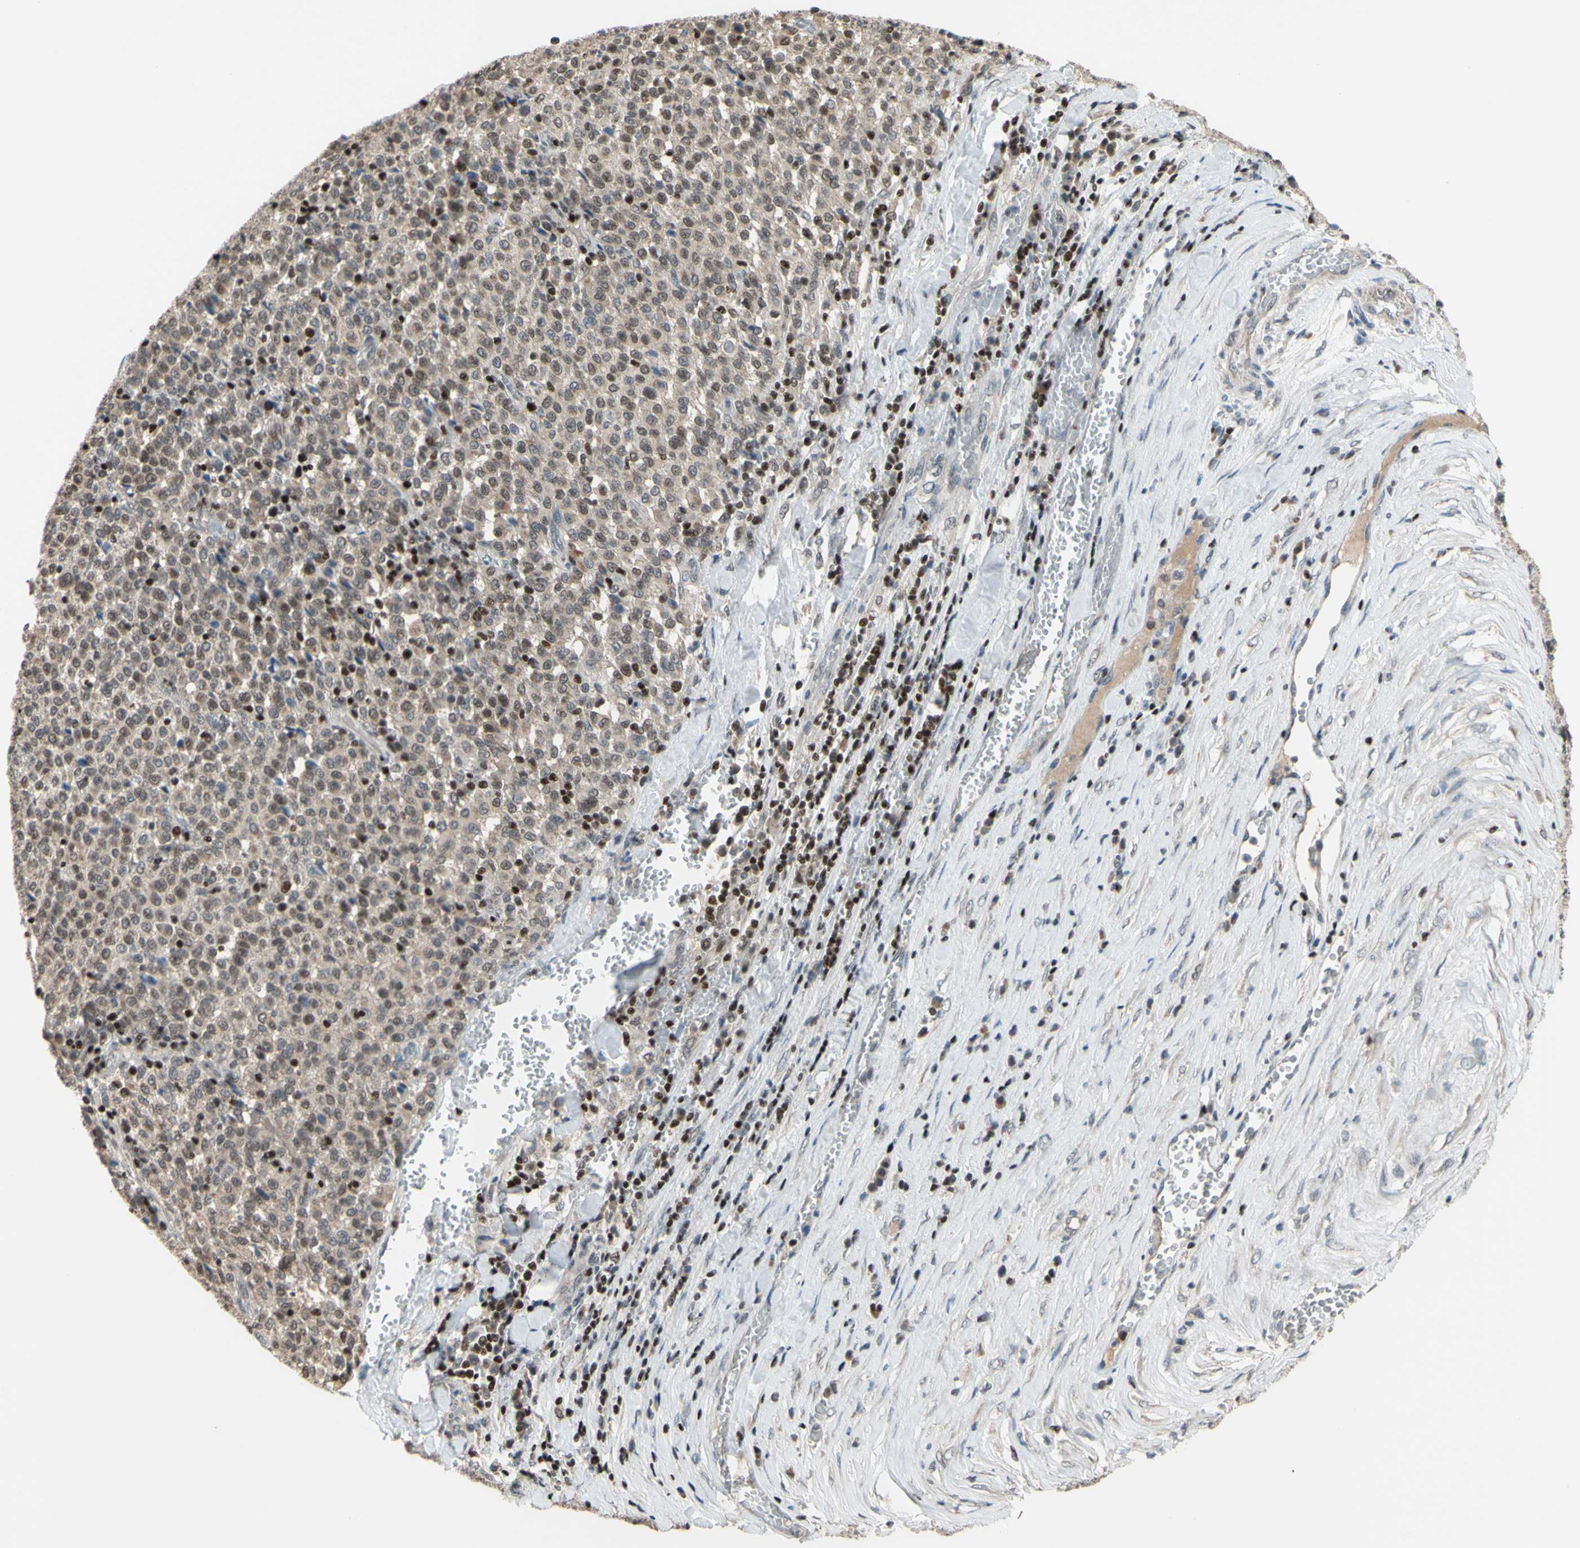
{"staining": {"intensity": "moderate", "quantity": ">75%", "location": "cytoplasmic/membranous,nuclear"}, "tissue": "melanoma", "cell_type": "Tumor cells", "image_type": "cancer", "snomed": [{"axis": "morphology", "description": "Malignant melanoma, Metastatic site"}, {"axis": "topography", "description": "Pancreas"}], "caption": "Moderate cytoplasmic/membranous and nuclear expression for a protein is present in approximately >75% of tumor cells of melanoma using immunohistochemistry (IHC).", "gene": "SP4", "patient": {"sex": "female", "age": 30}}